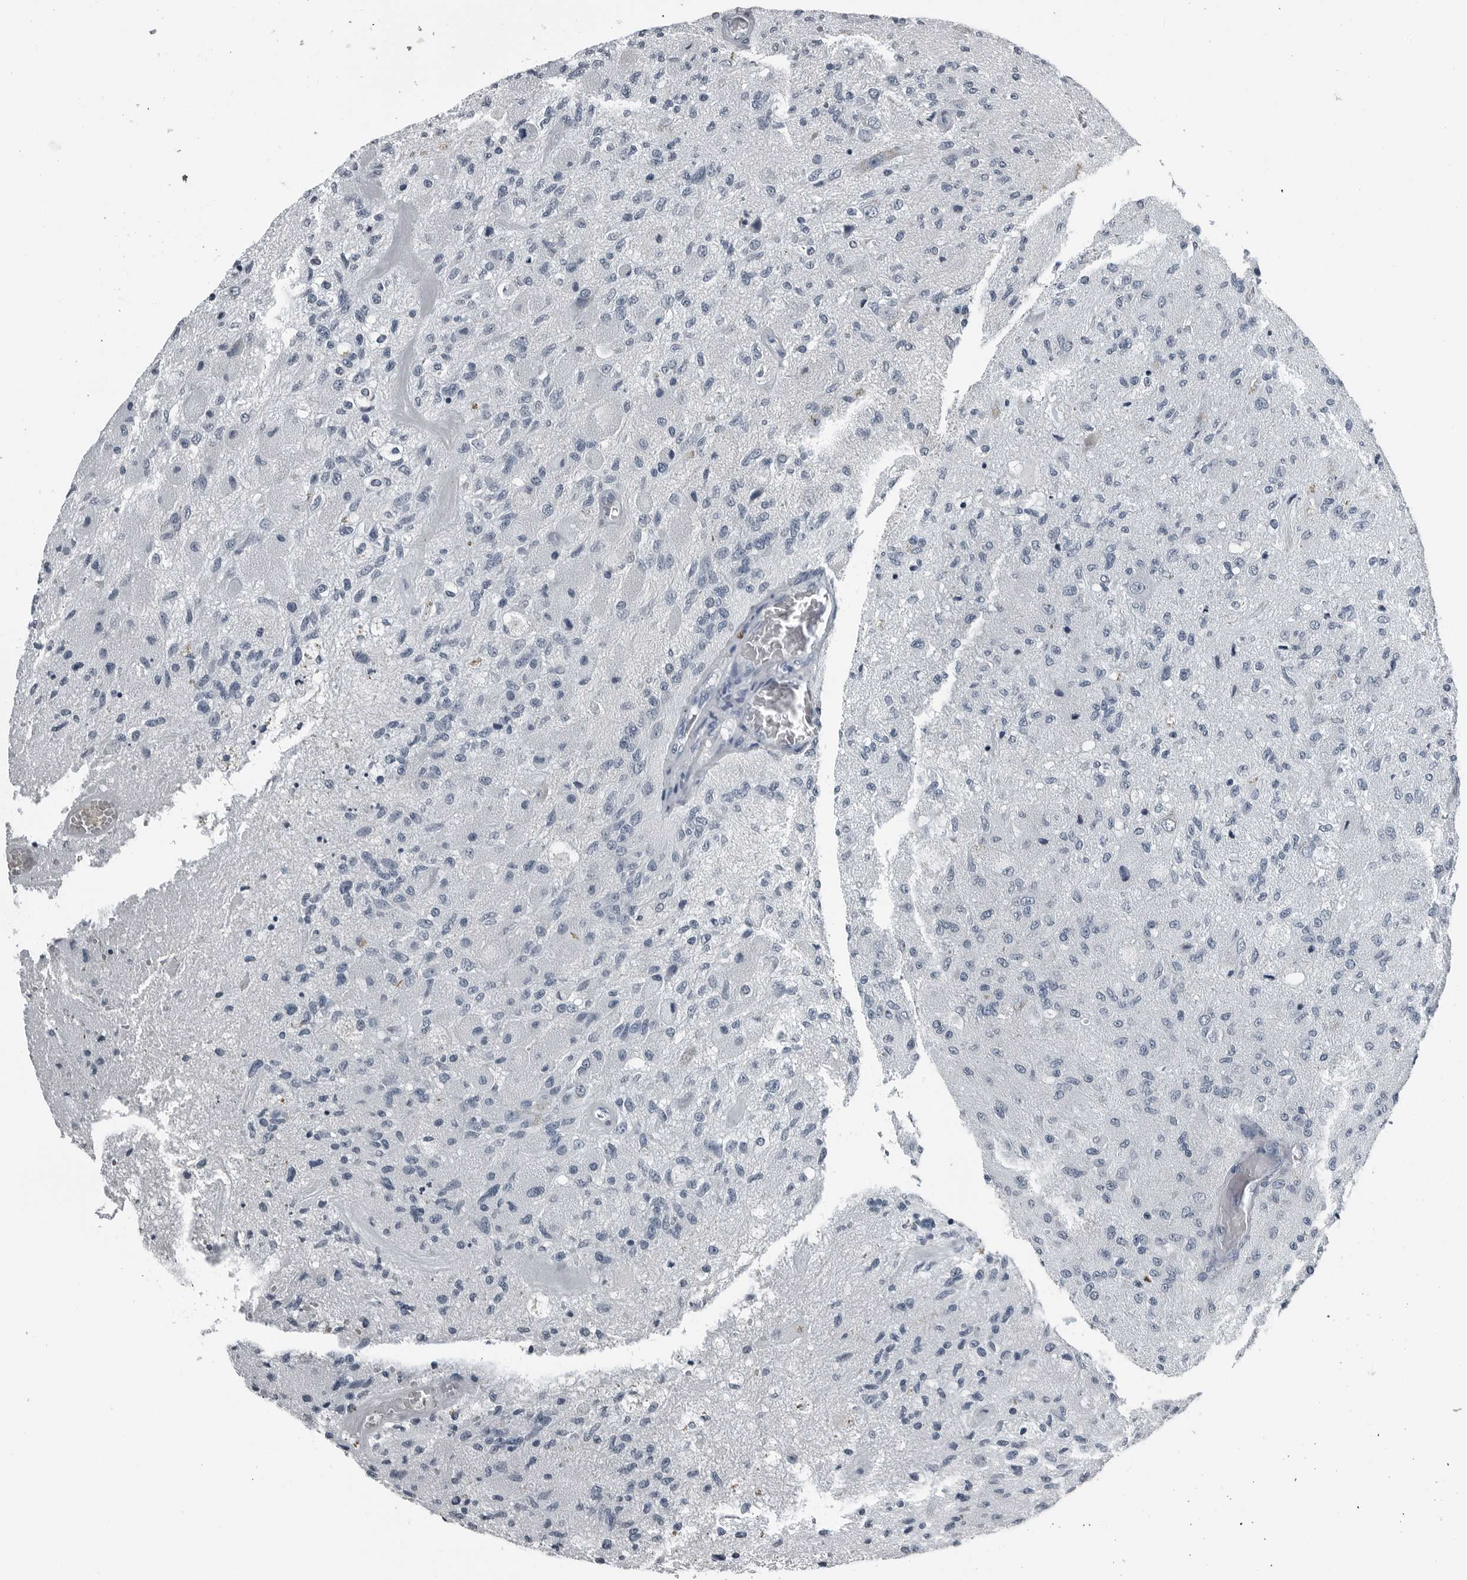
{"staining": {"intensity": "negative", "quantity": "none", "location": "none"}, "tissue": "glioma", "cell_type": "Tumor cells", "image_type": "cancer", "snomed": [{"axis": "morphology", "description": "Normal tissue, NOS"}, {"axis": "morphology", "description": "Glioma, malignant, High grade"}, {"axis": "topography", "description": "Cerebral cortex"}], "caption": "The micrograph demonstrates no significant expression in tumor cells of glioma.", "gene": "SPINK1", "patient": {"sex": "male", "age": 77}}